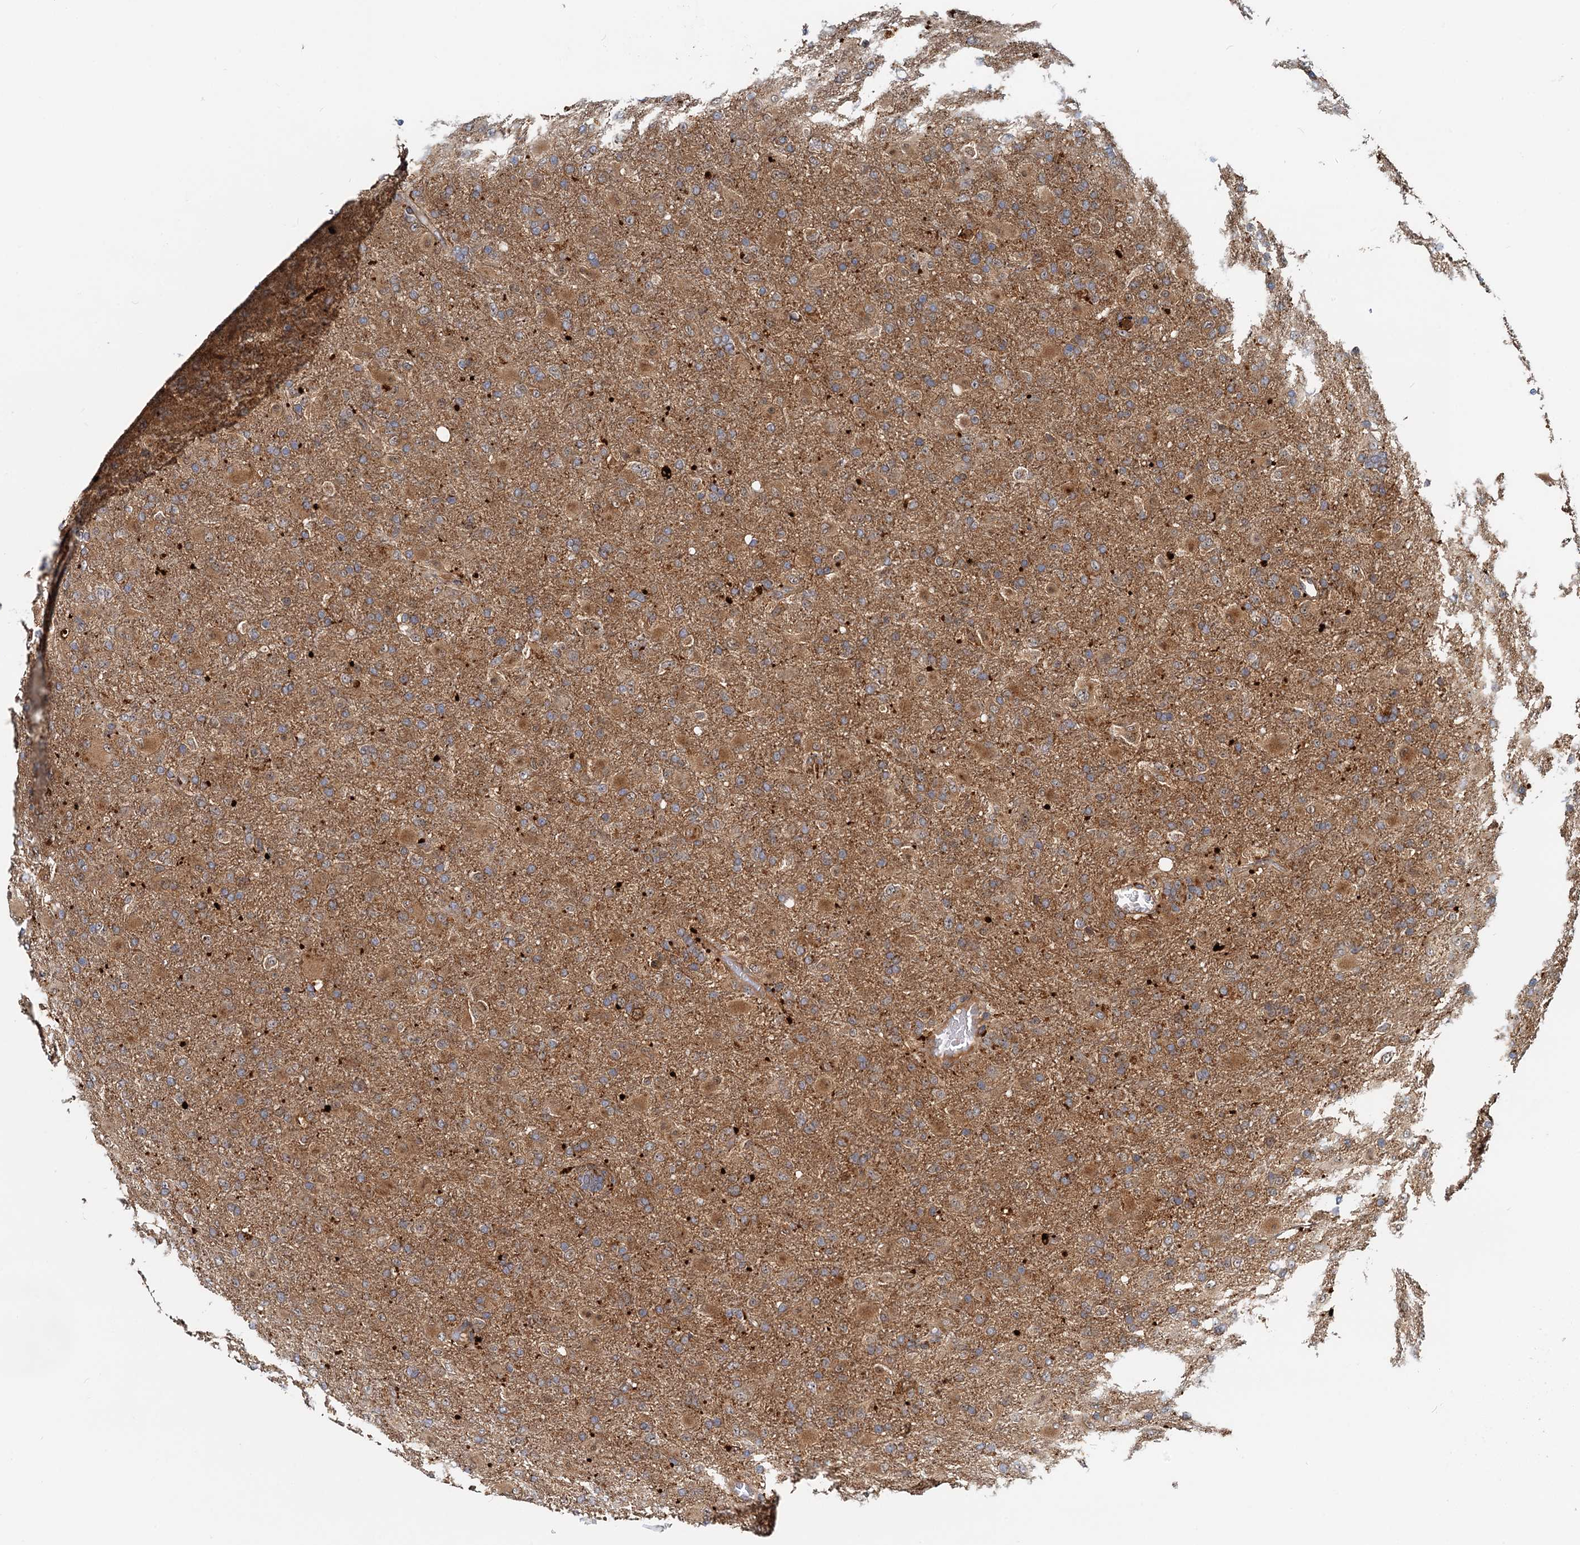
{"staining": {"intensity": "moderate", "quantity": ">75%", "location": "cytoplasmic/membranous"}, "tissue": "glioma", "cell_type": "Tumor cells", "image_type": "cancer", "snomed": [{"axis": "morphology", "description": "Glioma, malignant, Low grade"}, {"axis": "topography", "description": "Brain"}], "caption": "Malignant glioma (low-grade) stained with a protein marker exhibits moderate staining in tumor cells.", "gene": "TOLLIP", "patient": {"sex": "male", "age": 65}}